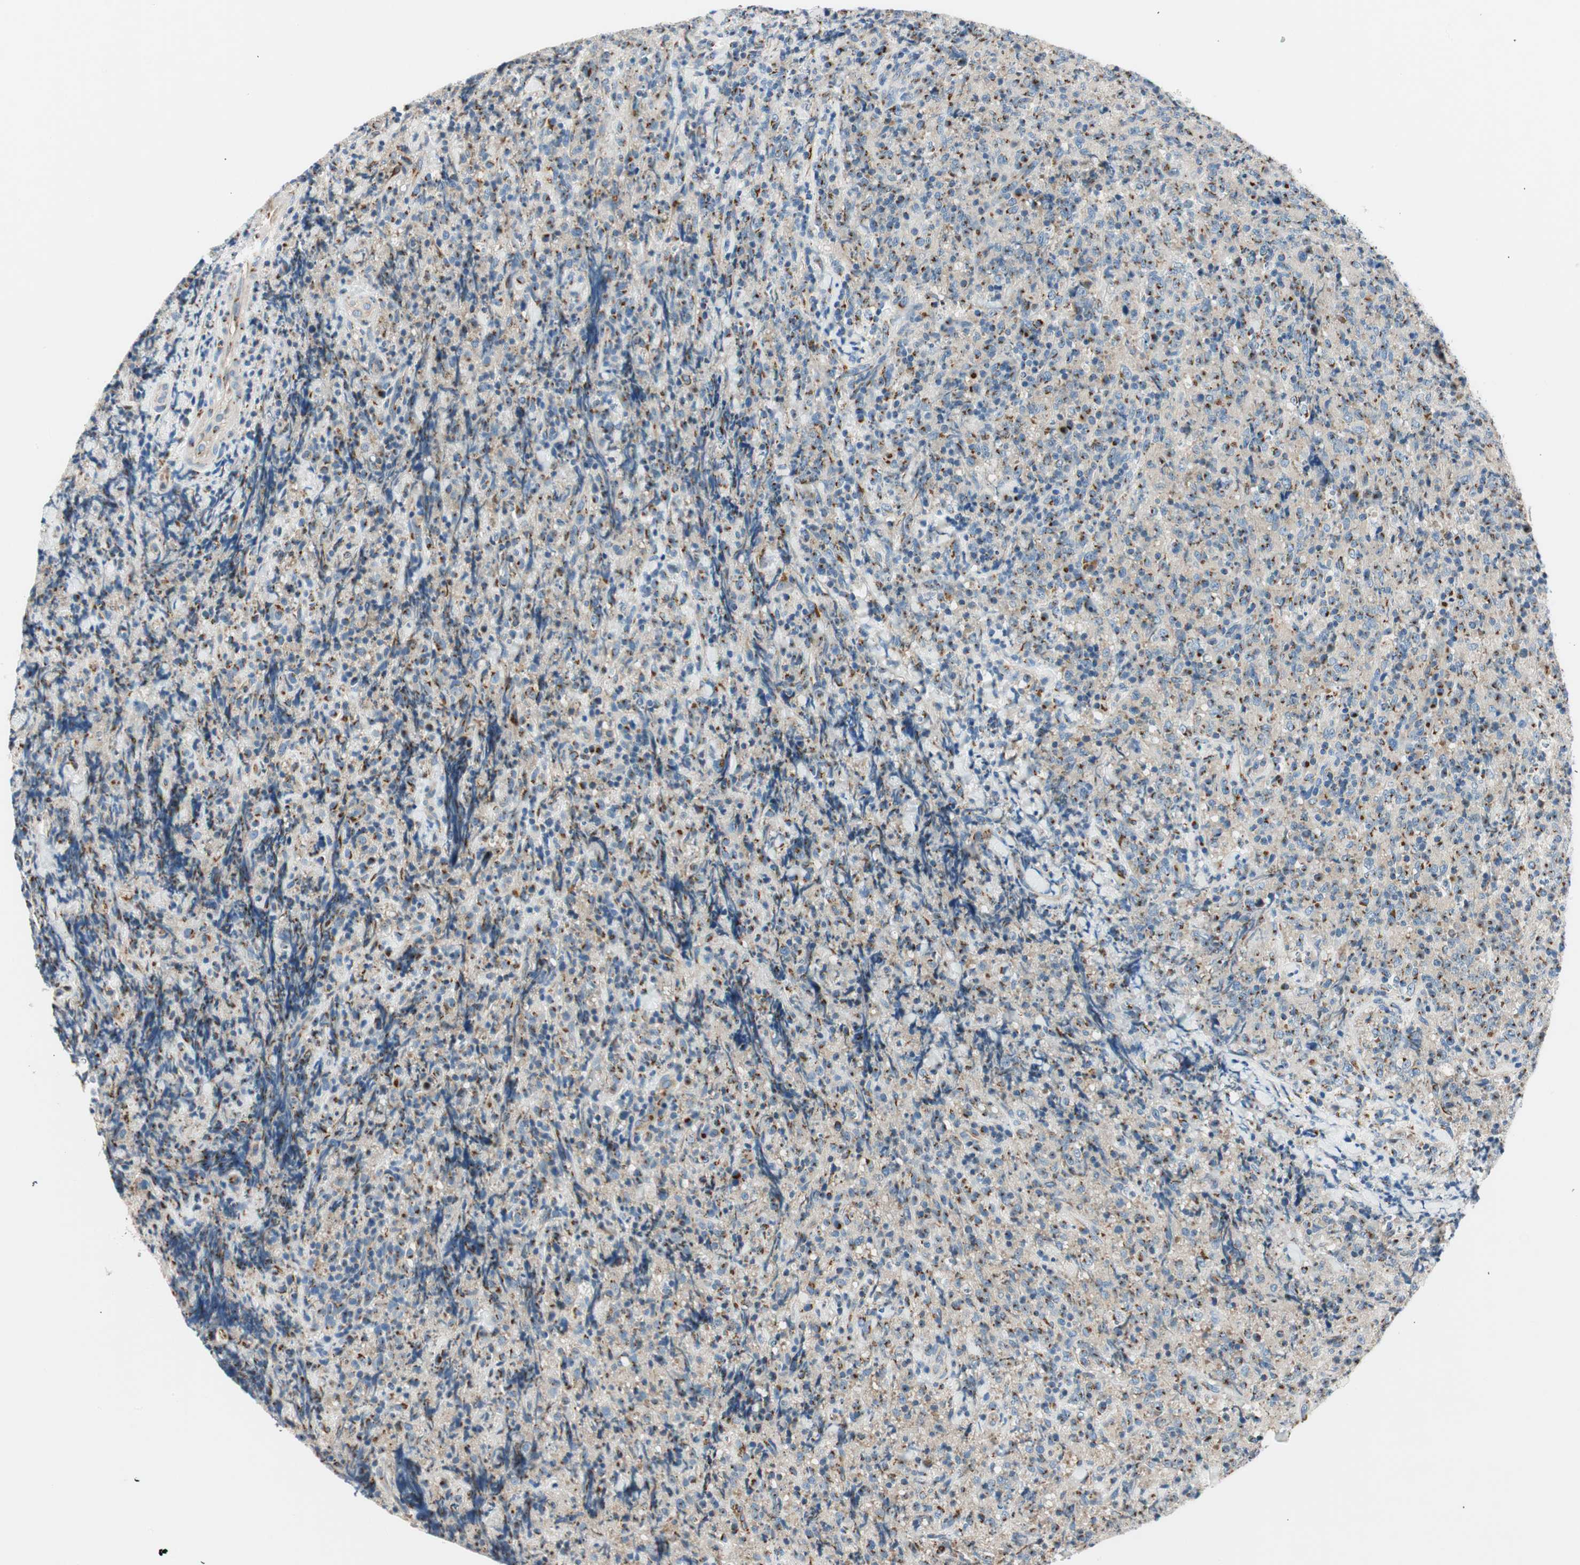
{"staining": {"intensity": "moderate", "quantity": "25%-75%", "location": "cytoplasmic/membranous"}, "tissue": "lymphoma", "cell_type": "Tumor cells", "image_type": "cancer", "snomed": [{"axis": "morphology", "description": "Malignant lymphoma, non-Hodgkin's type, High grade"}, {"axis": "topography", "description": "Tonsil"}], "caption": "Malignant lymphoma, non-Hodgkin's type (high-grade) was stained to show a protein in brown. There is medium levels of moderate cytoplasmic/membranous staining in about 25%-75% of tumor cells.", "gene": "TMF1", "patient": {"sex": "female", "age": 36}}